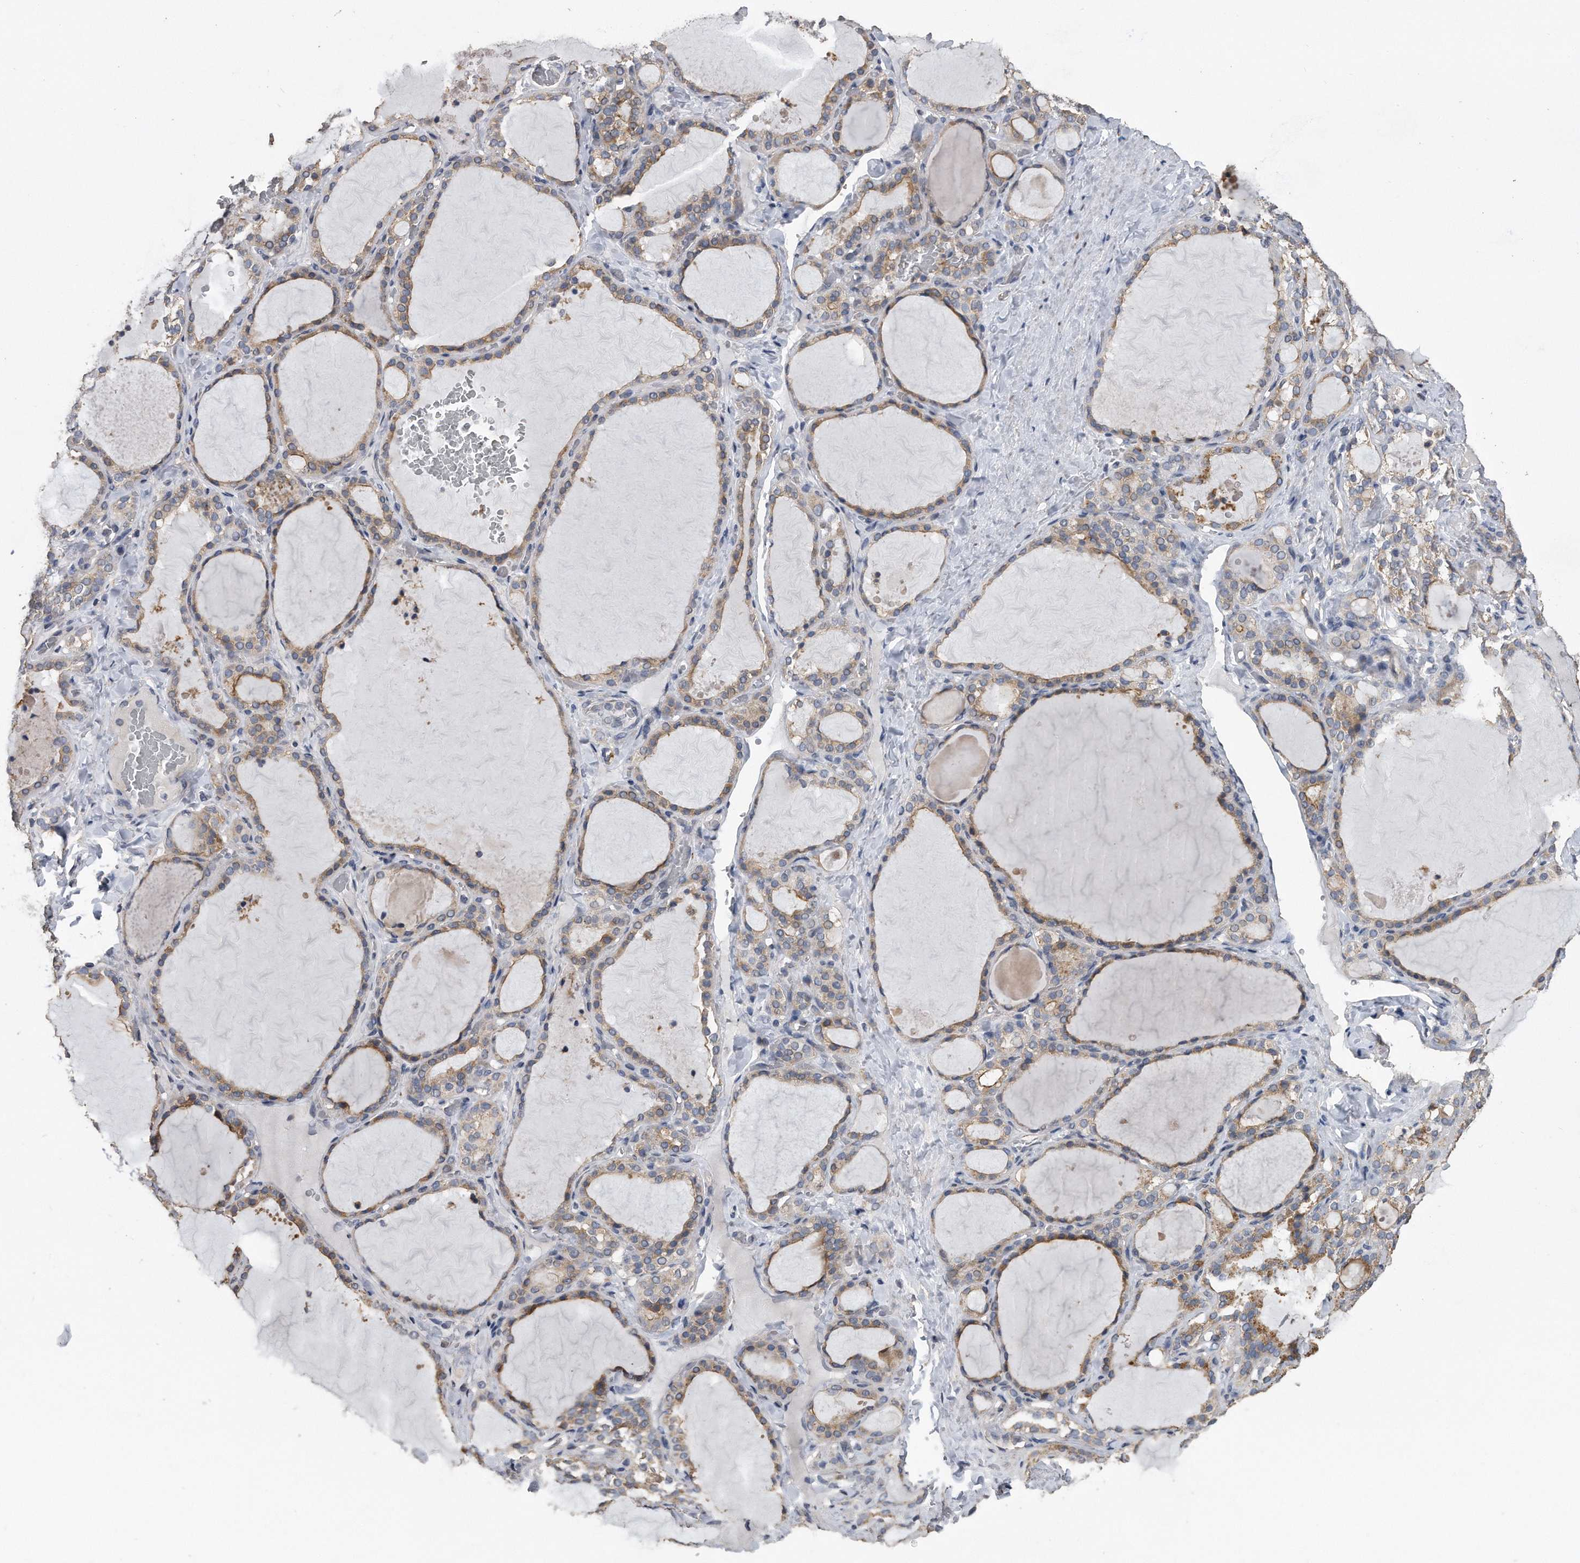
{"staining": {"intensity": "moderate", "quantity": ">75%", "location": "cytoplasmic/membranous"}, "tissue": "thyroid gland", "cell_type": "Glandular cells", "image_type": "normal", "snomed": [{"axis": "morphology", "description": "Normal tissue, NOS"}, {"axis": "topography", "description": "Thyroid gland"}], "caption": "Protein expression analysis of normal human thyroid gland reveals moderate cytoplasmic/membranous positivity in about >75% of glandular cells. The protein of interest is stained brown, and the nuclei are stained in blue (DAB IHC with brightfield microscopy, high magnification).", "gene": "PCLO", "patient": {"sex": "female", "age": 22}}